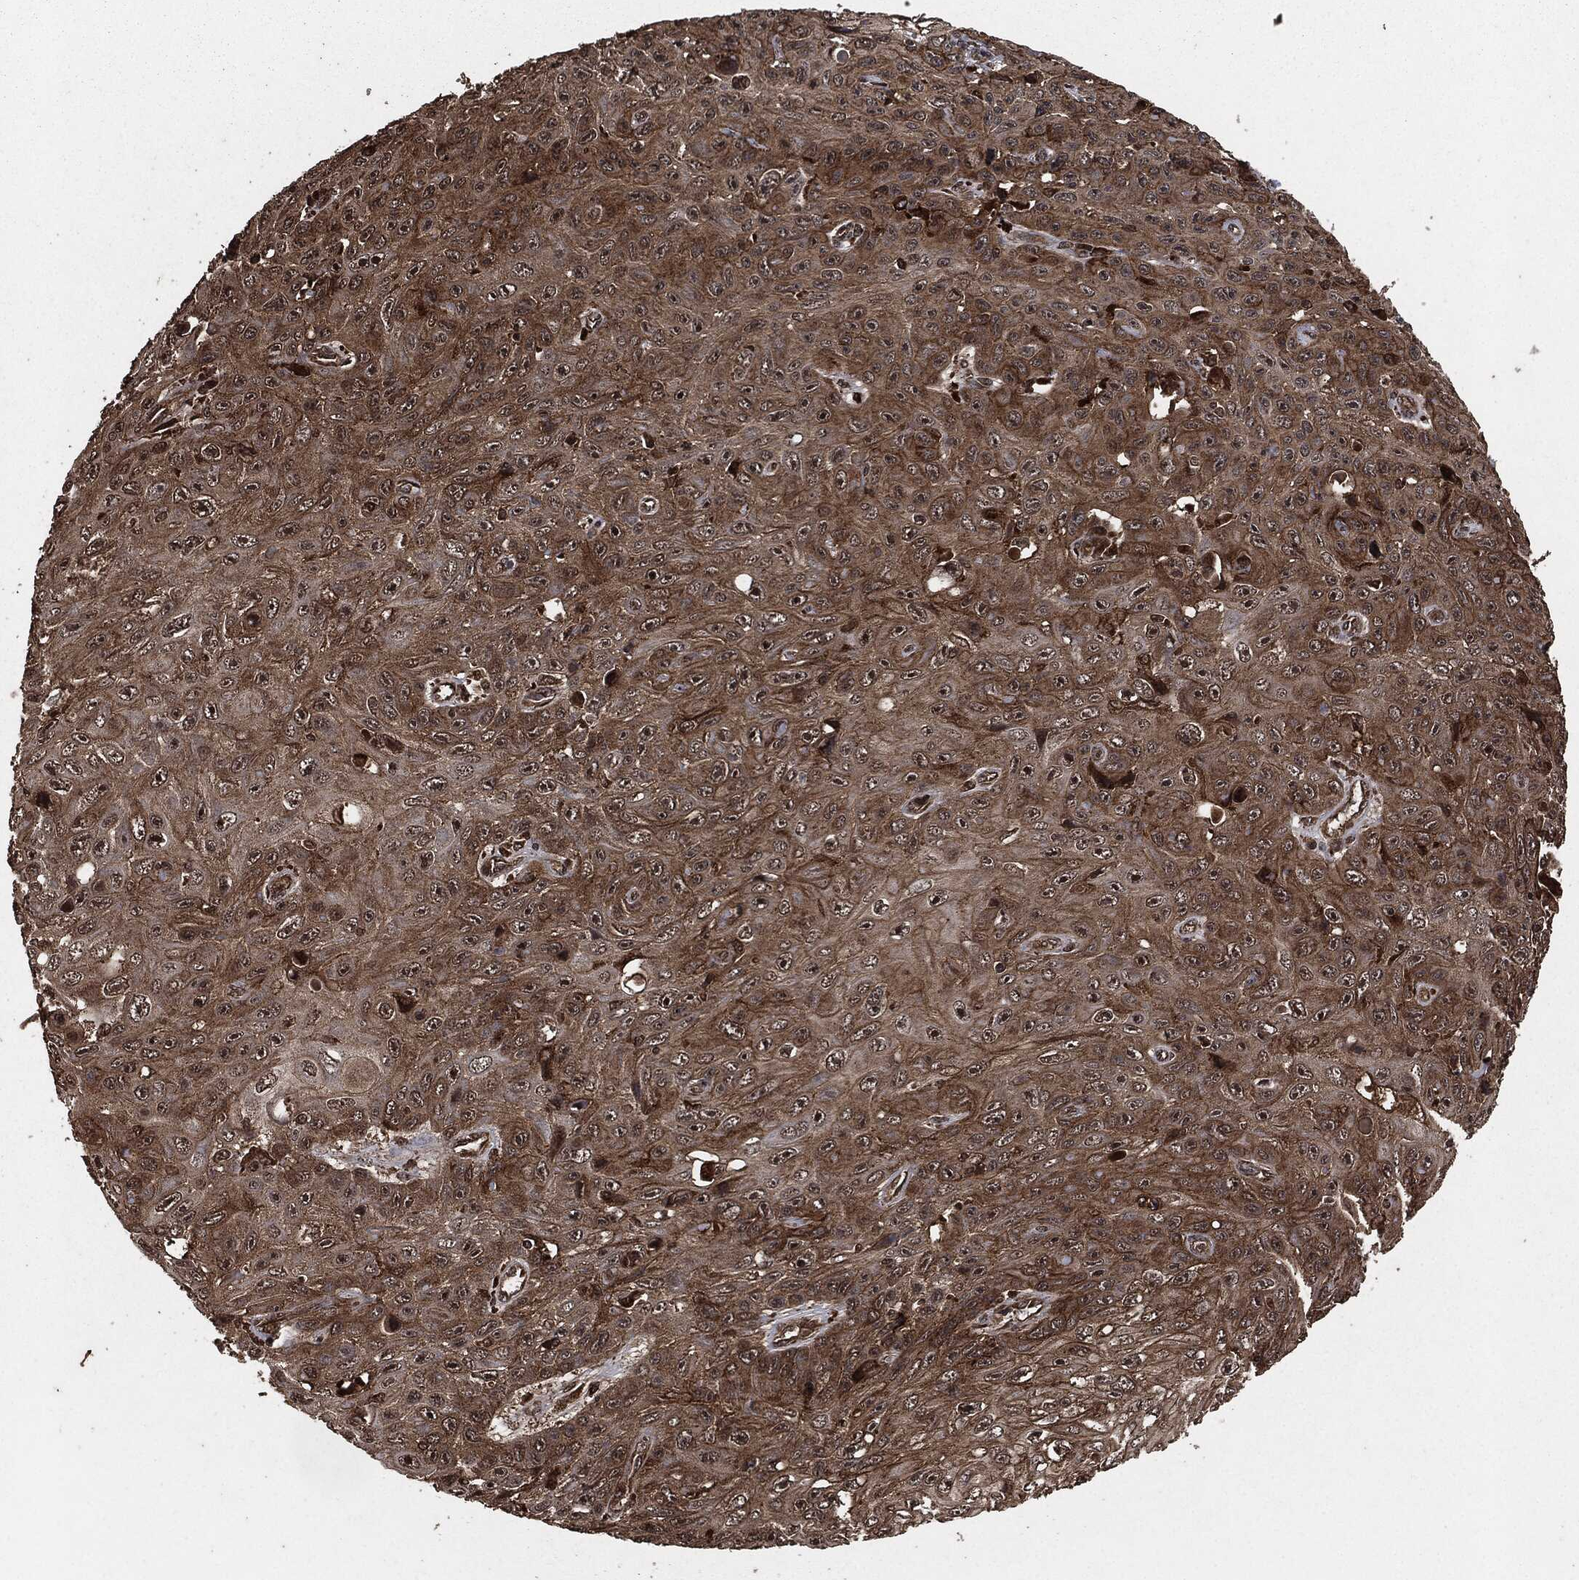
{"staining": {"intensity": "strong", "quantity": "<25%", "location": "cytoplasmic/membranous"}, "tissue": "skin cancer", "cell_type": "Tumor cells", "image_type": "cancer", "snomed": [{"axis": "morphology", "description": "Squamous cell carcinoma, NOS"}, {"axis": "topography", "description": "Skin"}], "caption": "DAB immunohistochemical staining of human squamous cell carcinoma (skin) demonstrates strong cytoplasmic/membranous protein staining in about <25% of tumor cells.", "gene": "EGFR", "patient": {"sex": "male", "age": 82}}